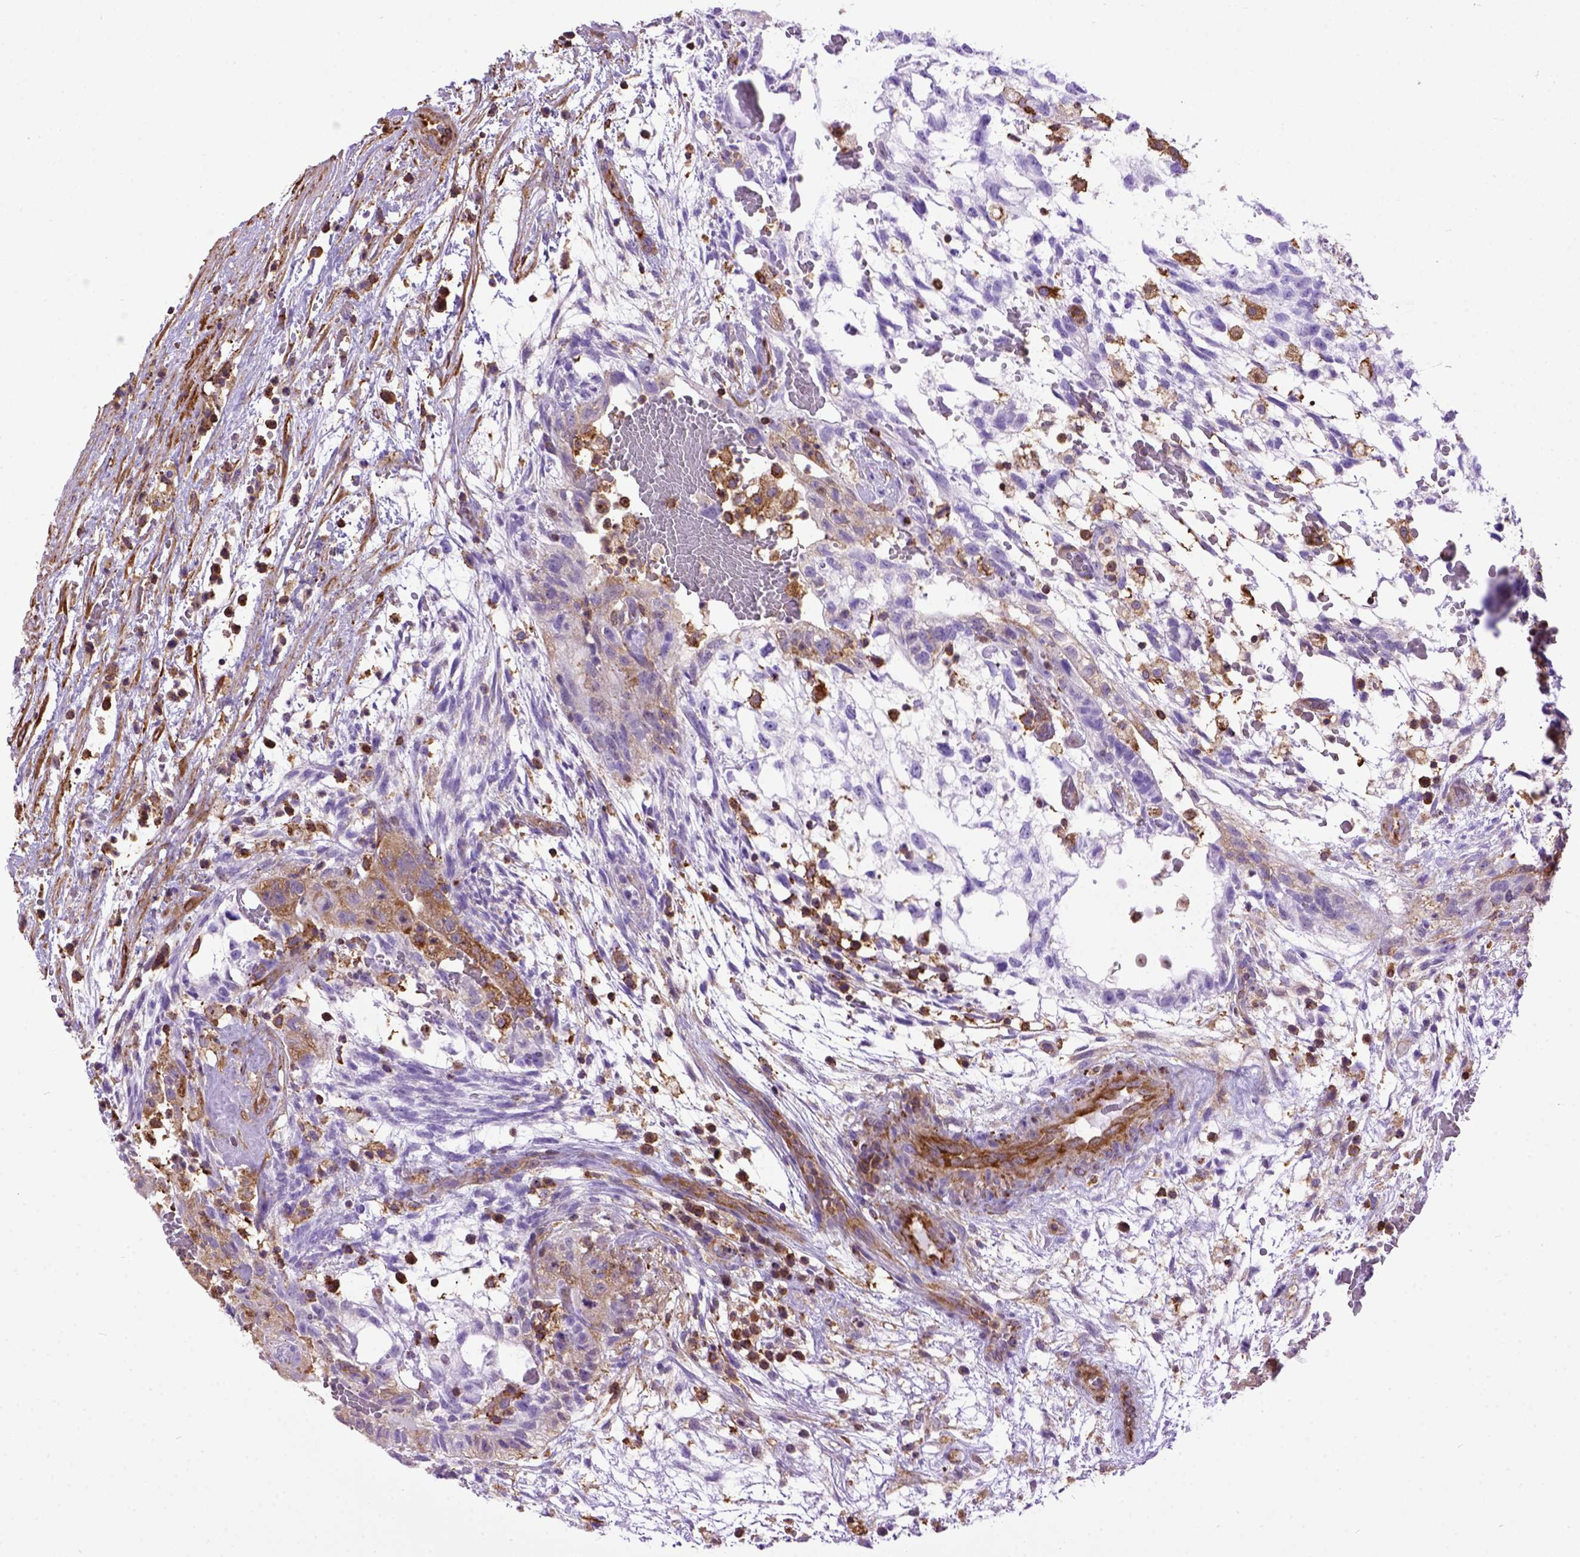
{"staining": {"intensity": "moderate", "quantity": "<25%", "location": "cytoplasmic/membranous"}, "tissue": "testis cancer", "cell_type": "Tumor cells", "image_type": "cancer", "snomed": [{"axis": "morphology", "description": "Normal tissue, NOS"}, {"axis": "morphology", "description": "Carcinoma, Embryonal, NOS"}, {"axis": "topography", "description": "Testis"}], "caption": "The photomicrograph demonstrates staining of testis embryonal carcinoma, revealing moderate cytoplasmic/membranous protein staining (brown color) within tumor cells.", "gene": "MVP", "patient": {"sex": "male", "age": 32}}